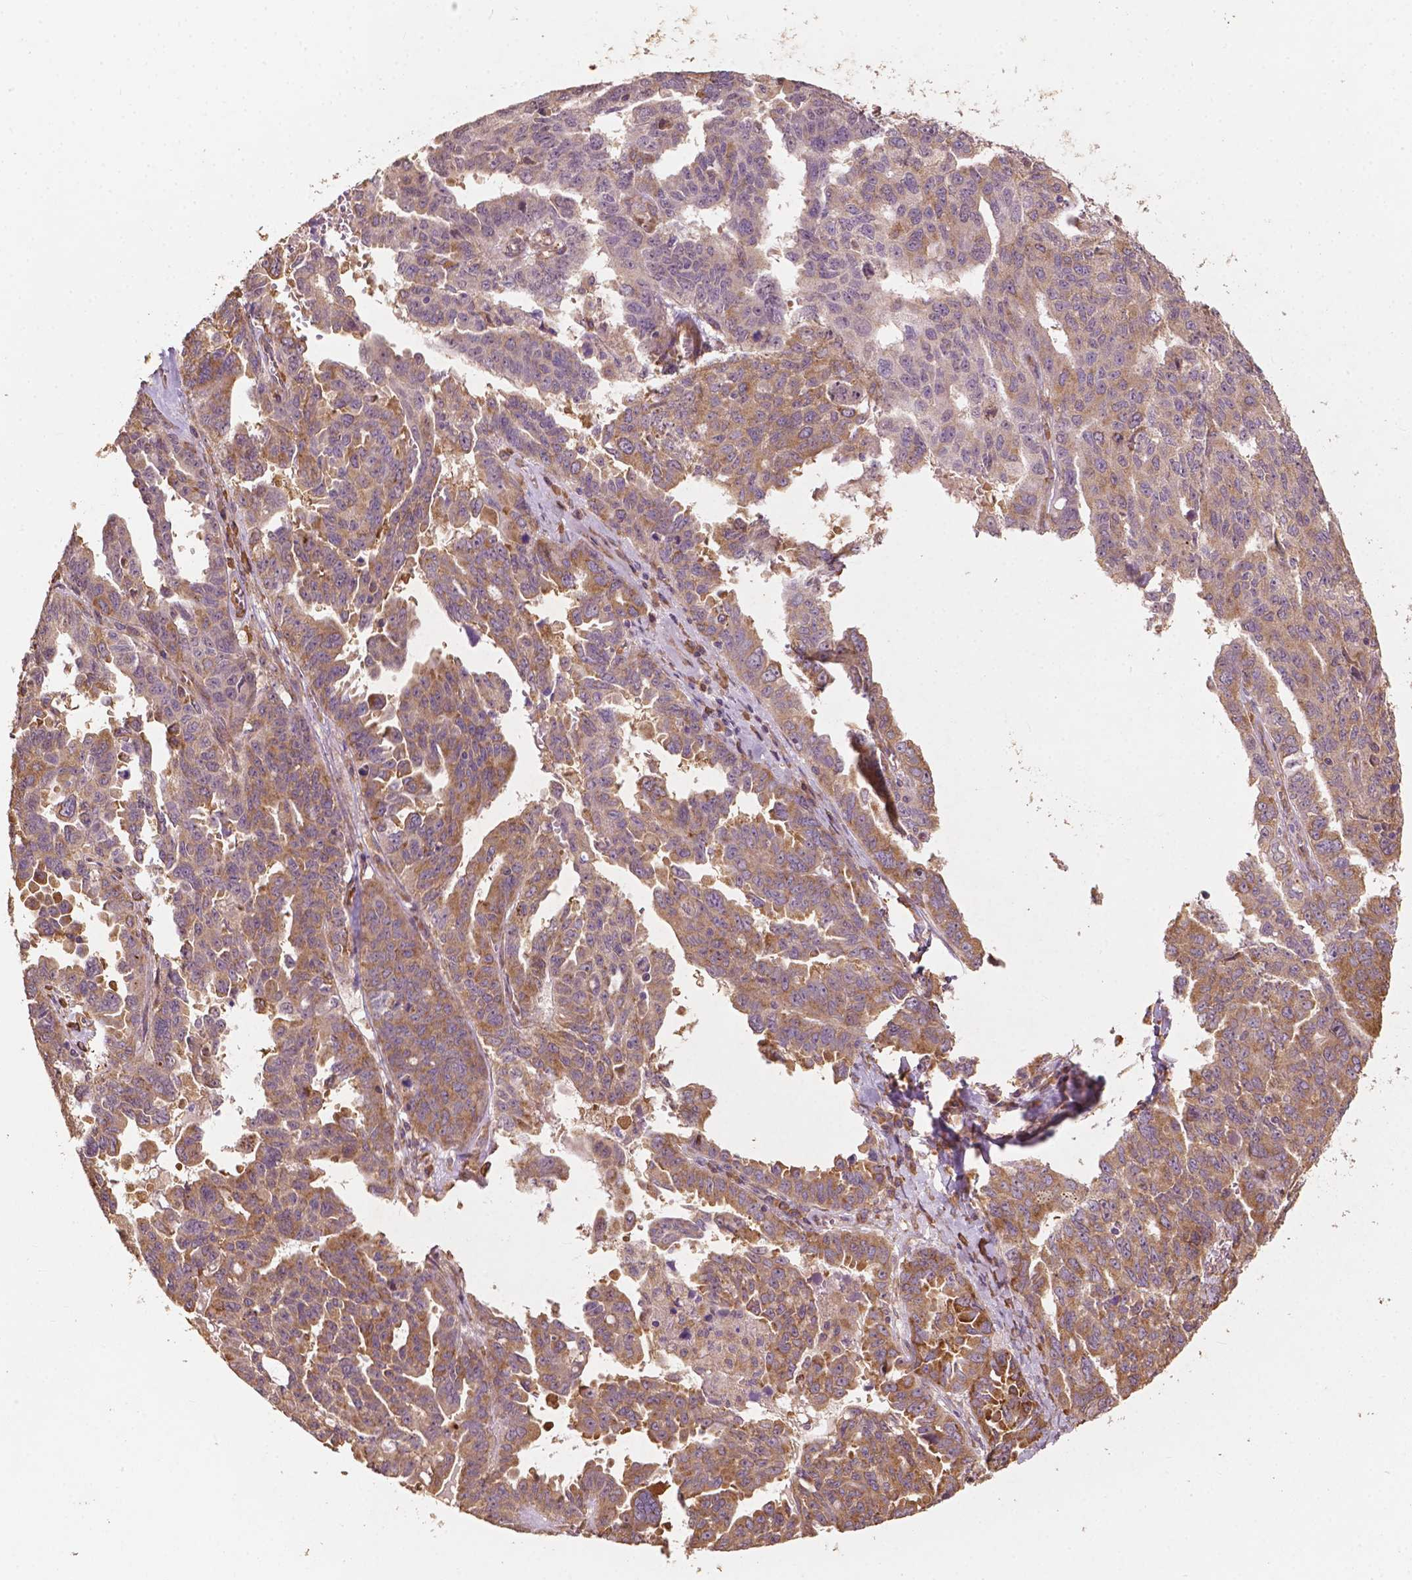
{"staining": {"intensity": "moderate", "quantity": "25%-75%", "location": "cytoplasmic/membranous"}, "tissue": "ovarian cancer", "cell_type": "Tumor cells", "image_type": "cancer", "snomed": [{"axis": "morphology", "description": "Adenocarcinoma, NOS"}, {"axis": "morphology", "description": "Carcinoma, endometroid"}, {"axis": "topography", "description": "Ovary"}], "caption": "This image exhibits immunohistochemistry (IHC) staining of human endometroid carcinoma (ovarian), with medium moderate cytoplasmic/membranous staining in about 25%-75% of tumor cells.", "gene": "G3BP1", "patient": {"sex": "female", "age": 72}}